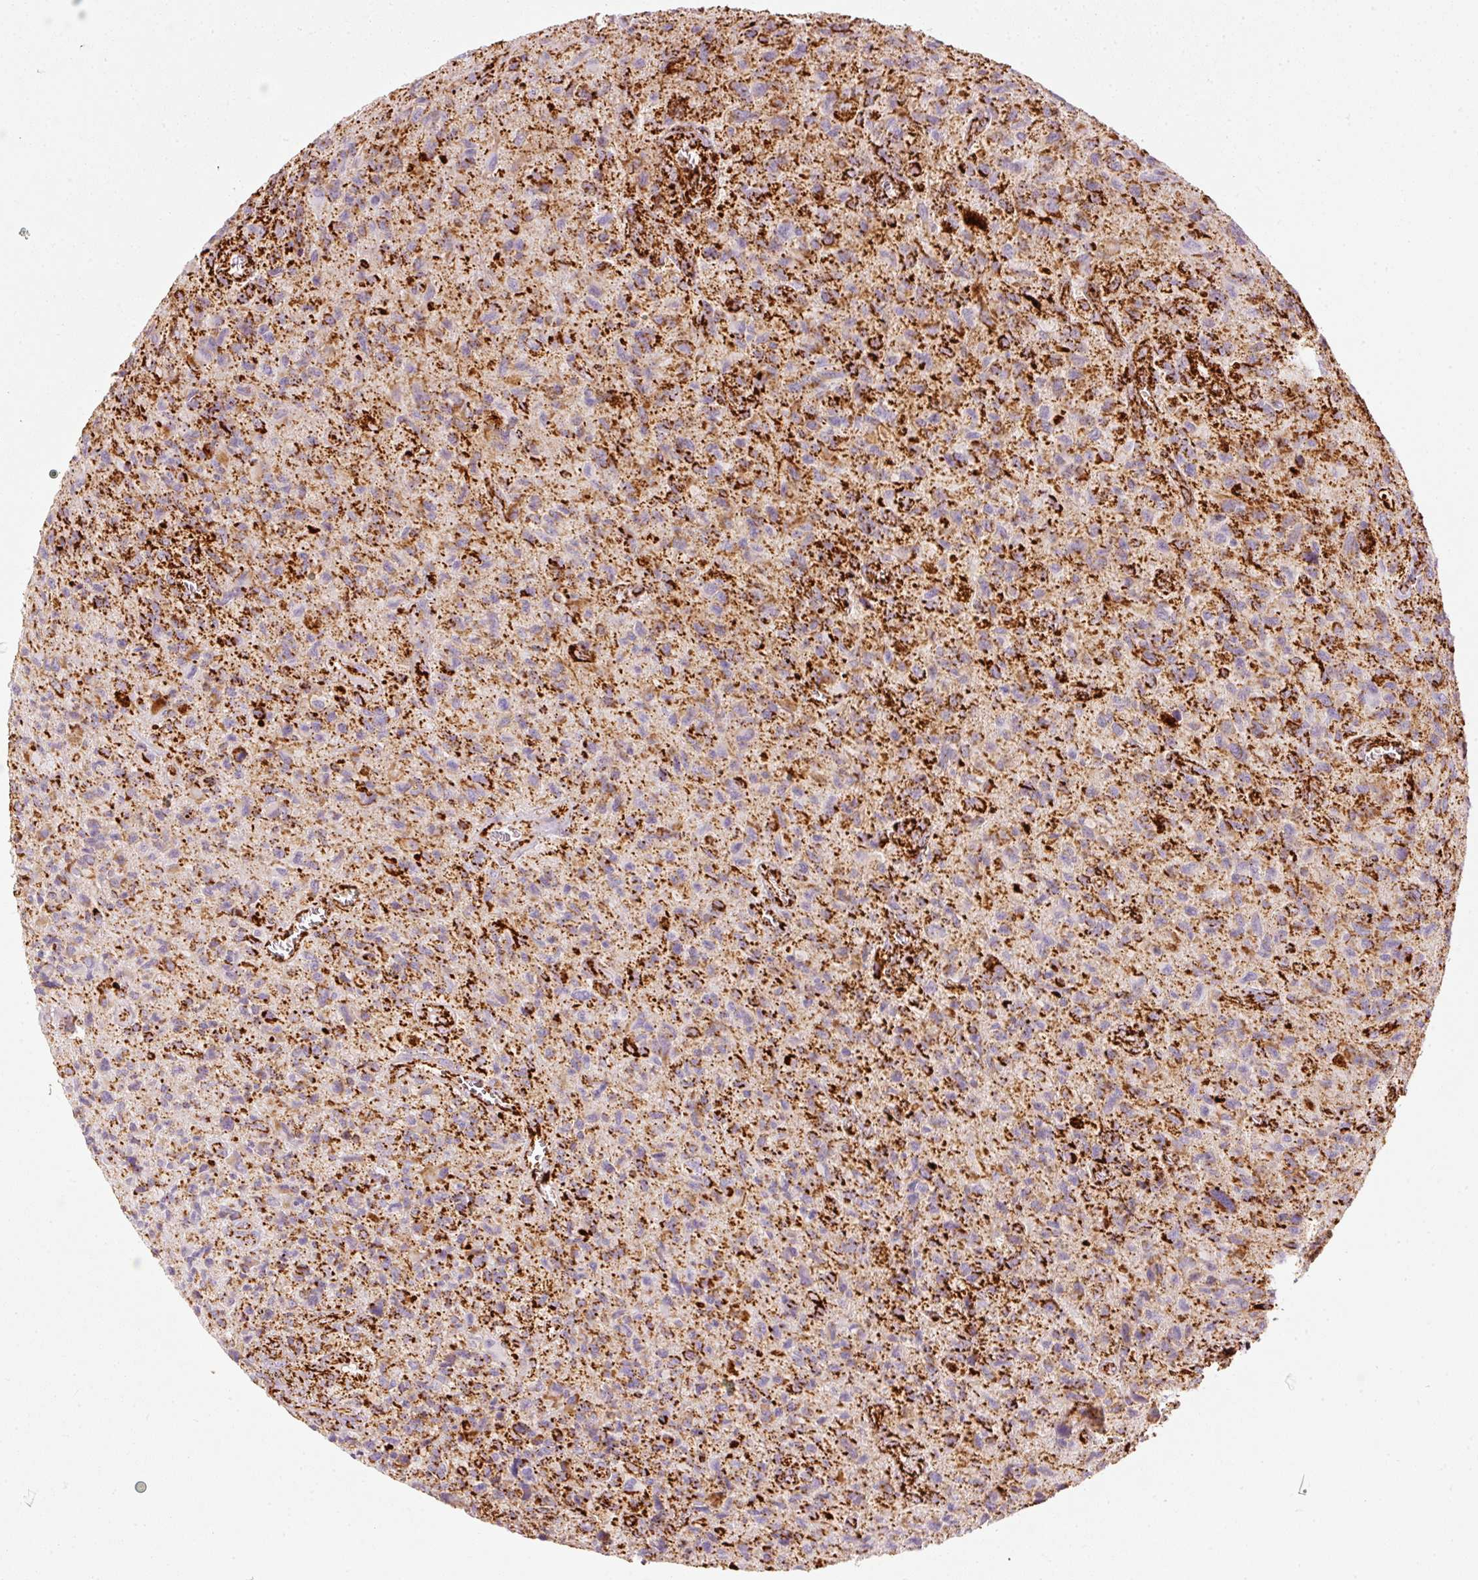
{"staining": {"intensity": "moderate", "quantity": ">75%", "location": "cytoplasmic/membranous"}, "tissue": "glioma", "cell_type": "Tumor cells", "image_type": "cancer", "snomed": [{"axis": "morphology", "description": "Glioma, malignant, High grade"}, {"axis": "topography", "description": "Brain"}], "caption": "An immunohistochemistry (IHC) photomicrograph of neoplastic tissue is shown. Protein staining in brown labels moderate cytoplasmic/membranous positivity in high-grade glioma (malignant) within tumor cells.", "gene": "MT-CO2", "patient": {"sex": "male", "age": 76}}